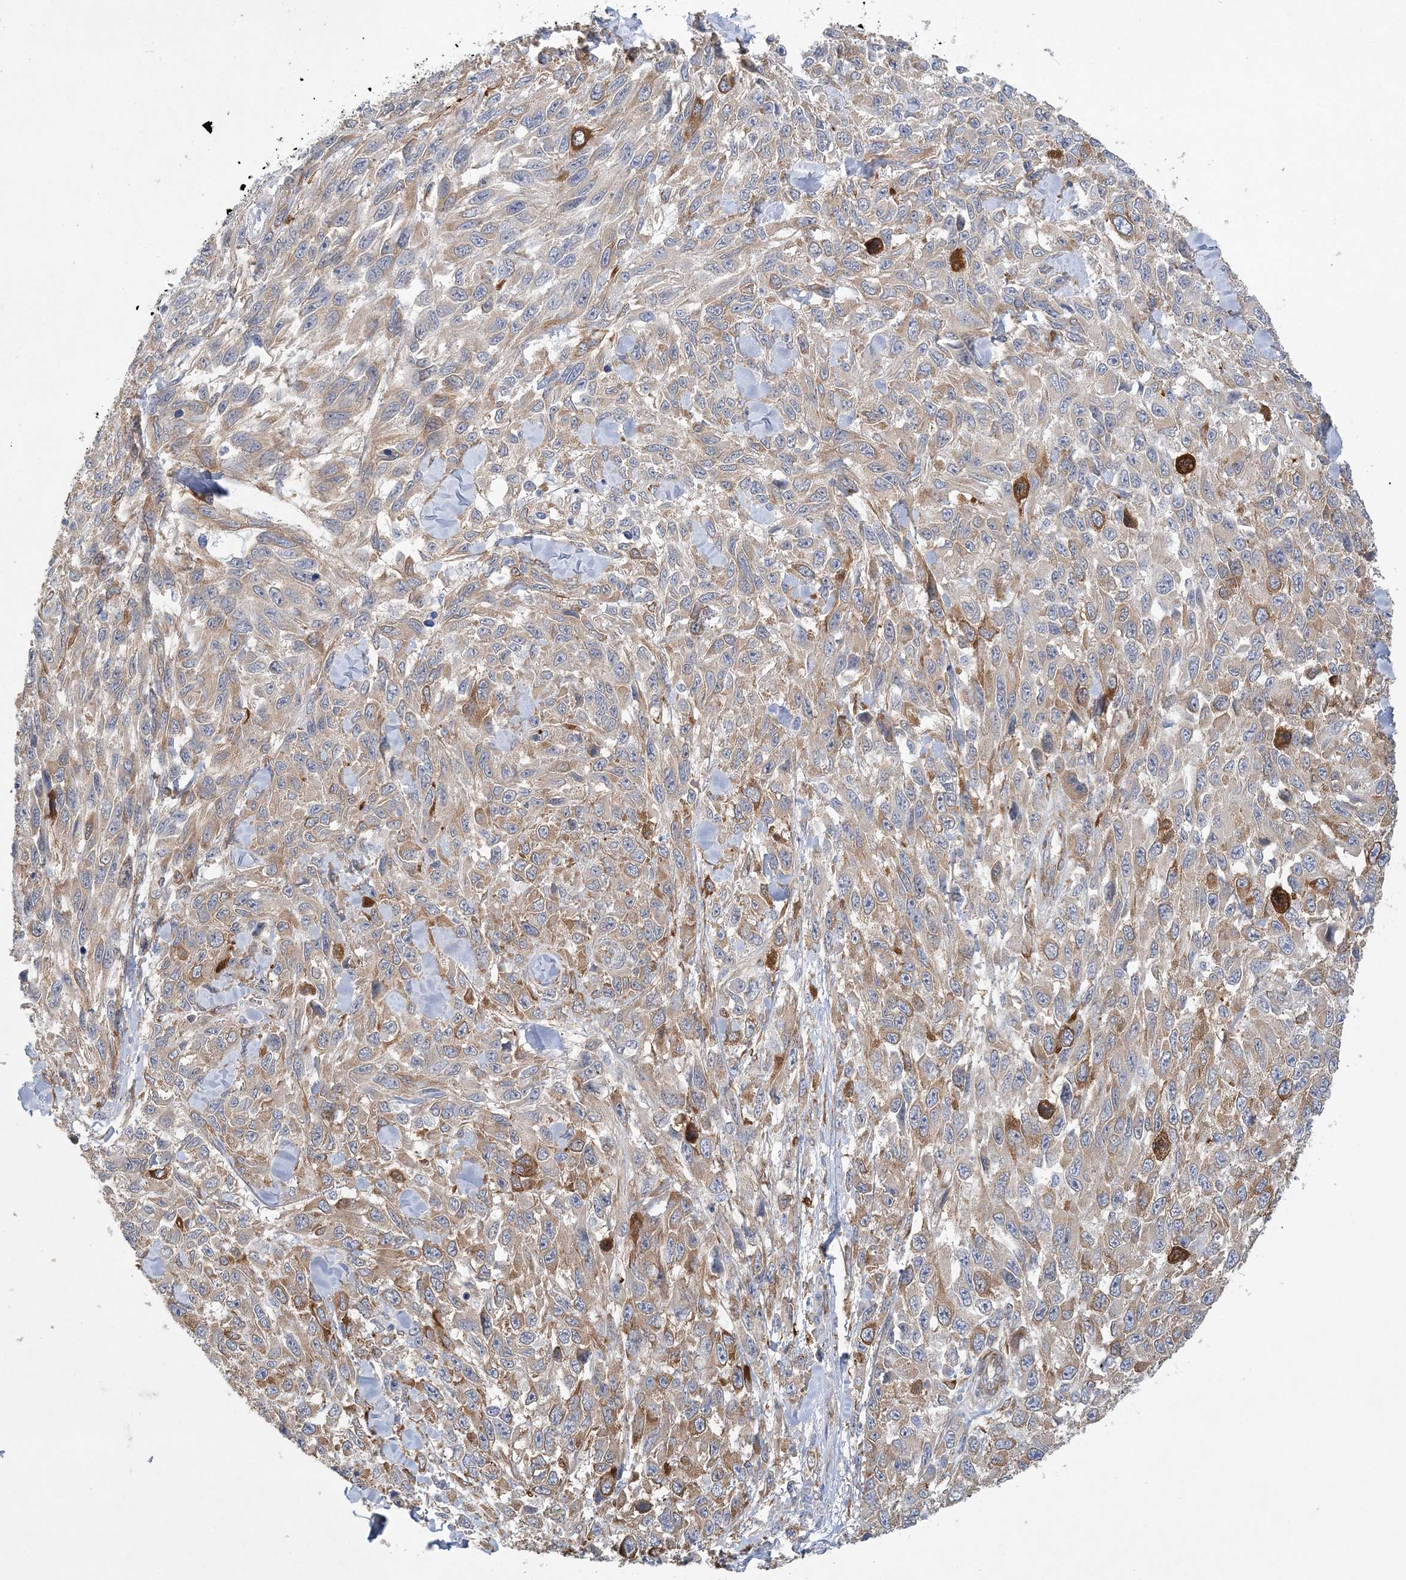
{"staining": {"intensity": "moderate", "quantity": "25%-75%", "location": "cytoplasmic/membranous"}, "tissue": "melanoma", "cell_type": "Tumor cells", "image_type": "cancer", "snomed": [{"axis": "morphology", "description": "Malignant melanoma, NOS"}, {"axis": "topography", "description": "Skin"}], "caption": "A medium amount of moderate cytoplasmic/membranous staining is present in approximately 25%-75% of tumor cells in melanoma tissue.", "gene": "MAP4K5", "patient": {"sex": "female", "age": 96}}